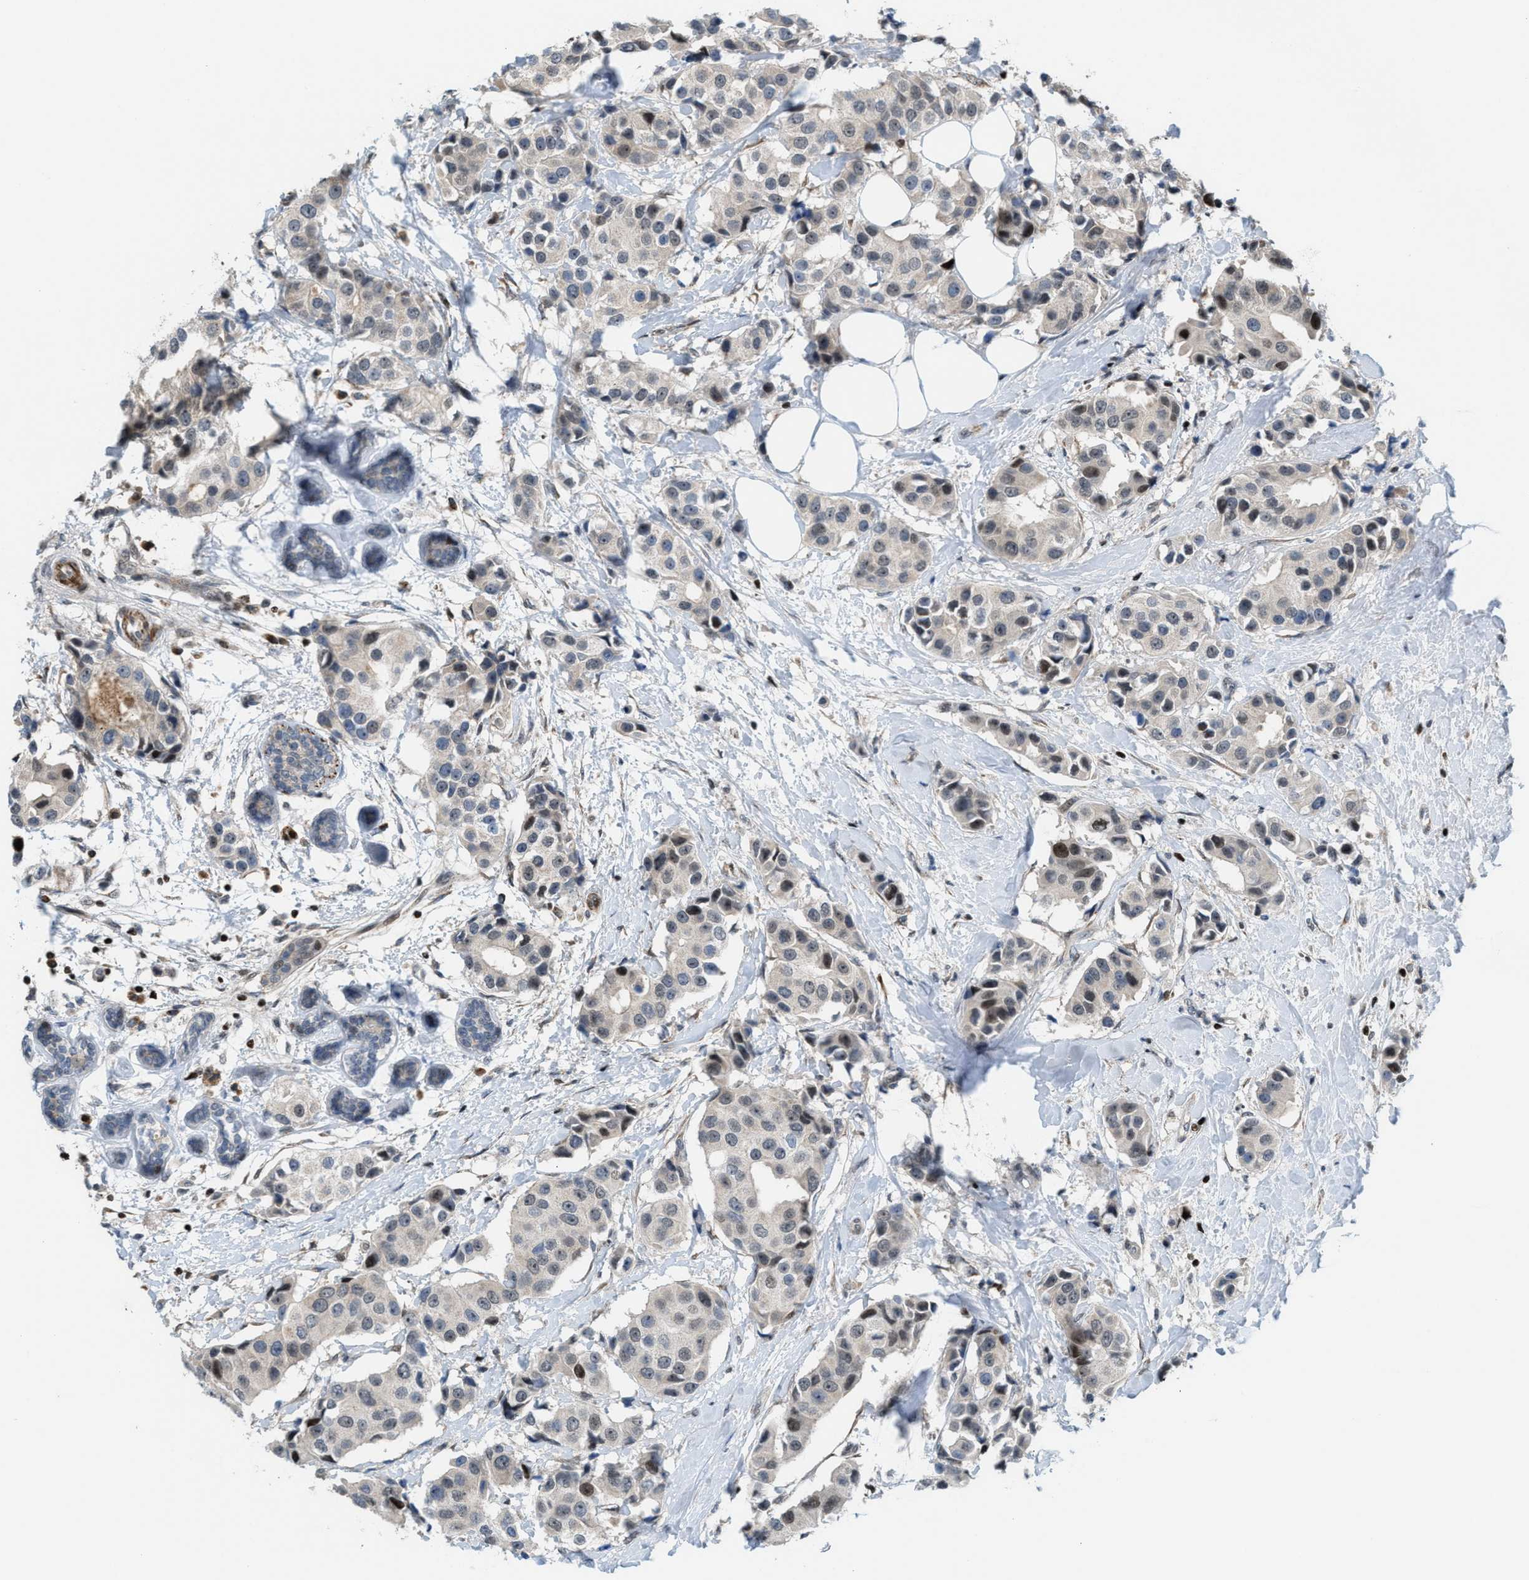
{"staining": {"intensity": "weak", "quantity": "<25%", "location": "cytoplasmic/membranous,nuclear"}, "tissue": "breast cancer", "cell_type": "Tumor cells", "image_type": "cancer", "snomed": [{"axis": "morphology", "description": "Normal tissue, NOS"}, {"axis": "morphology", "description": "Duct carcinoma"}, {"axis": "topography", "description": "Breast"}], "caption": "An IHC histopathology image of breast cancer is shown. There is no staining in tumor cells of breast cancer.", "gene": "ZNF276", "patient": {"sex": "female", "age": 39}}